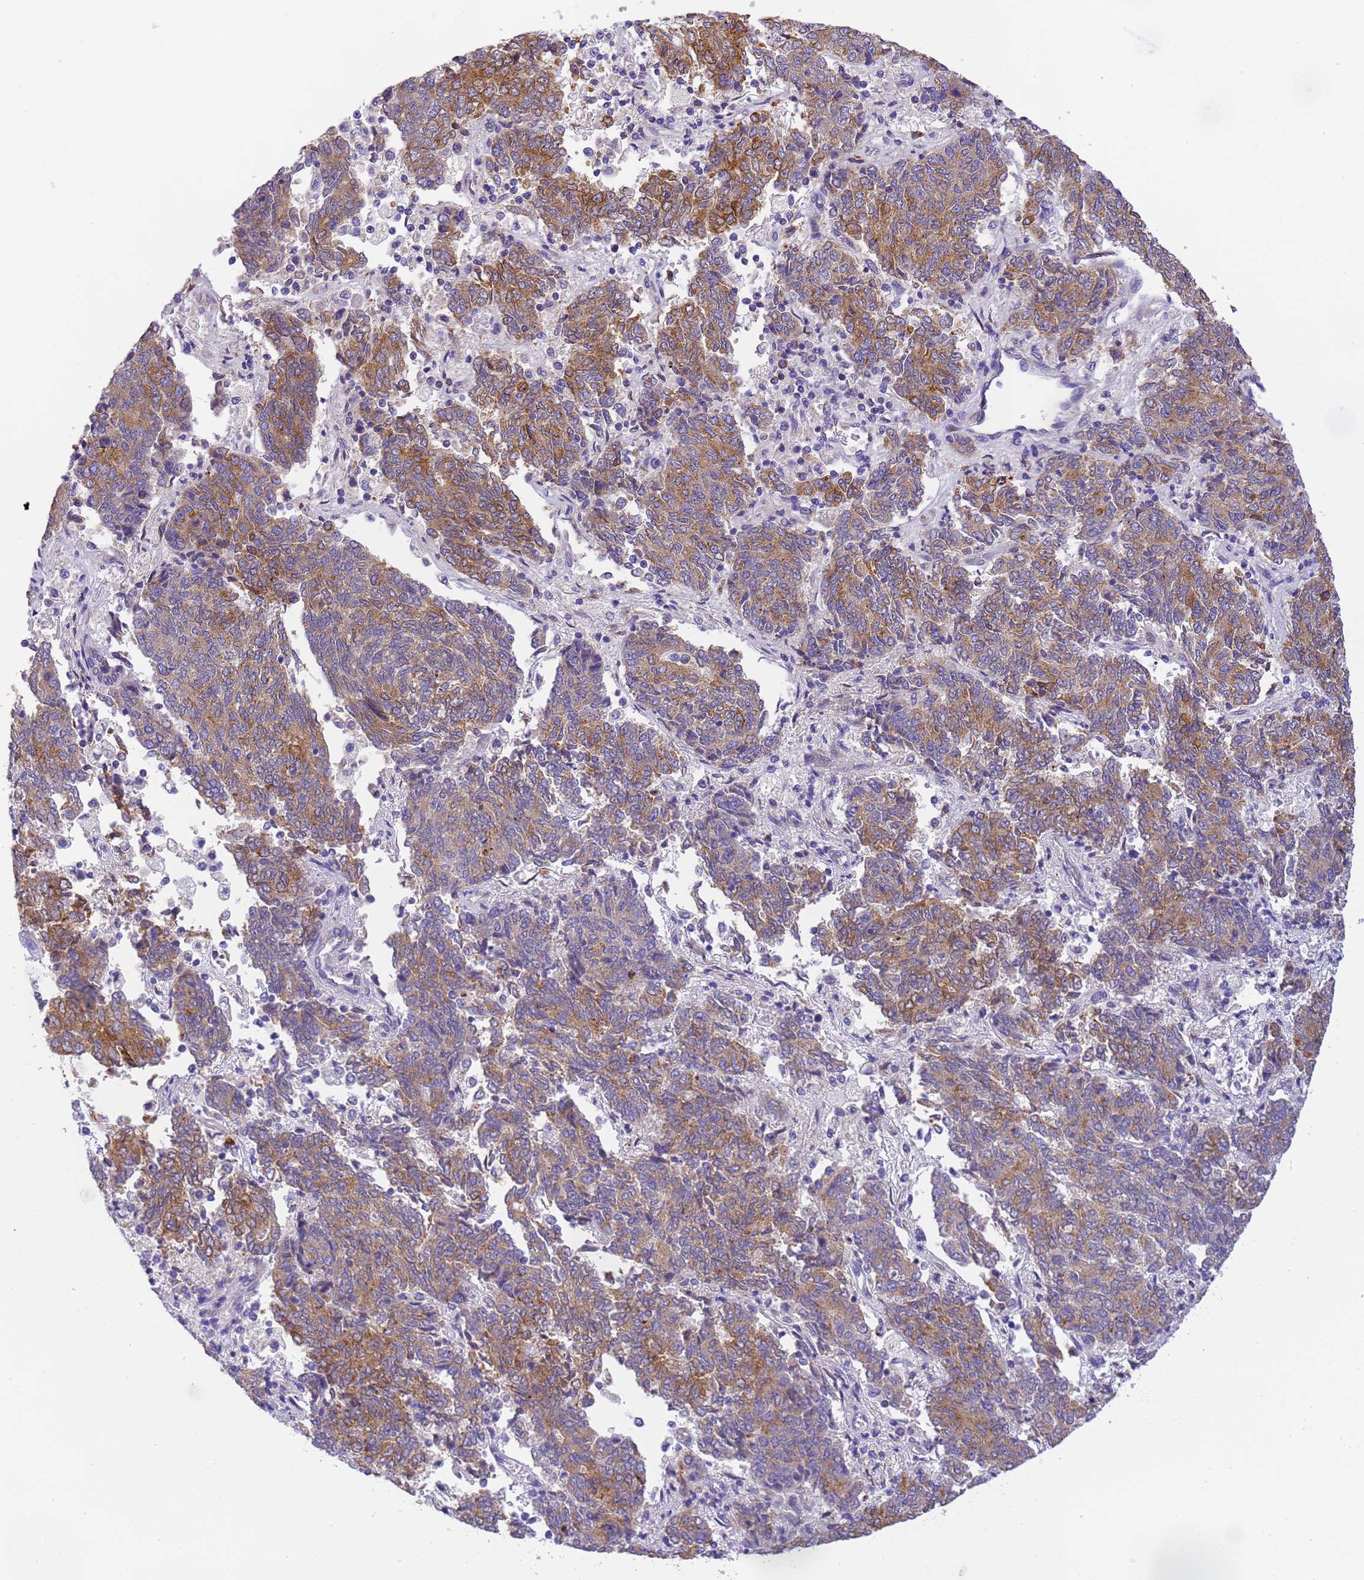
{"staining": {"intensity": "moderate", "quantity": ">75%", "location": "cytoplasmic/membranous"}, "tissue": "endometrial cancer", "cell_type": "Tumor cells", "image_type": "cancer", "snomed": [{"axis": "morphology", "description": "Adenocarcinoma, NOS"}, {"axis": "topography", "description": "Endometrium"}], "caption": "Human endometrial cancer (adenocarcinoma) stained with a brown dye demonstrates moderate cytoplasmic/membranous positive staining in about >75% of tumor cells.", "gene": "RHBDD3", "patient": {"sex": "female", "age": 80}}